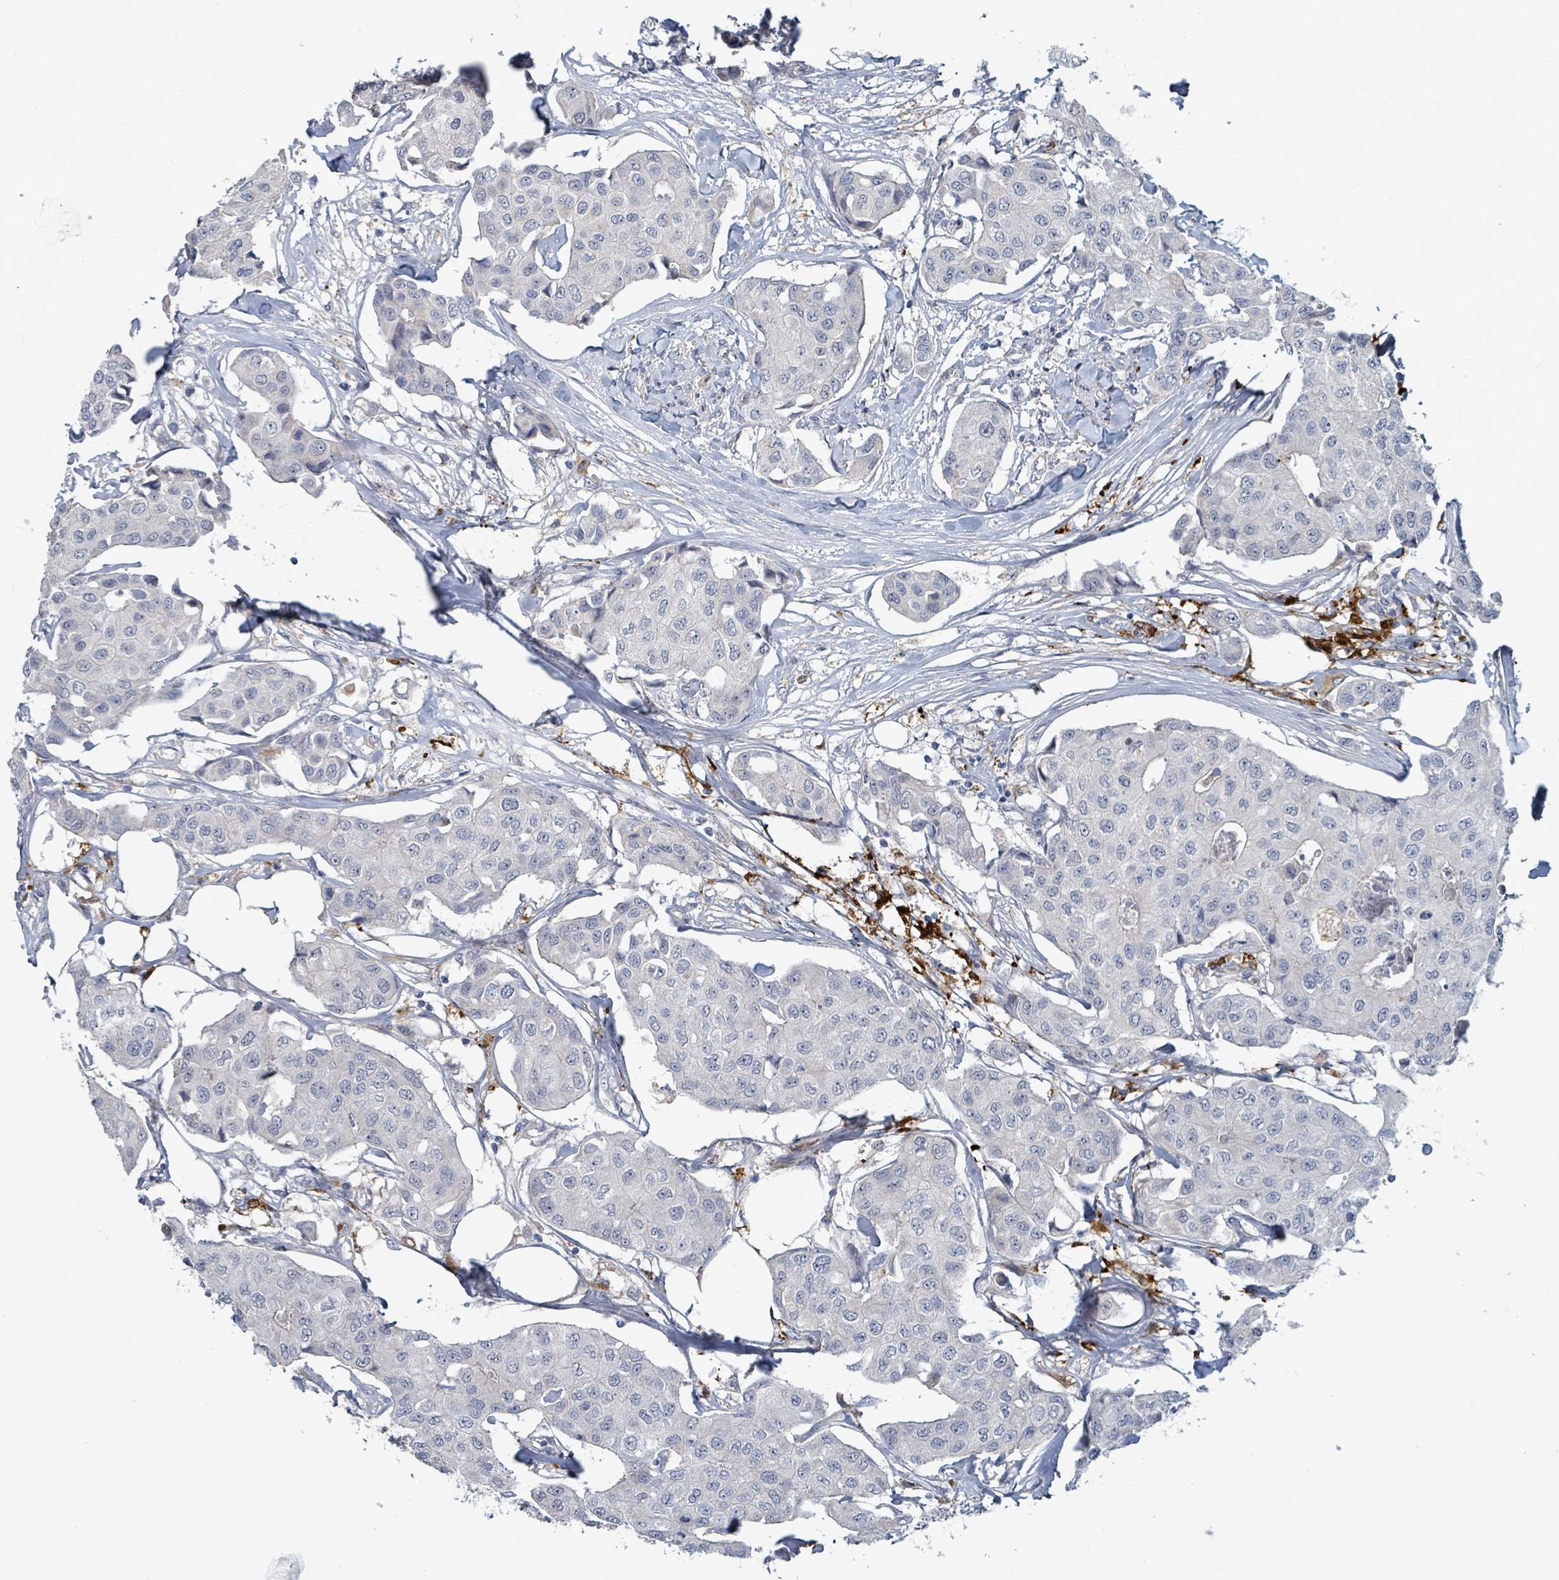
{"staining": {"intensity": "negative", "quantity": "none", "location": "none"}, "tissue": "breast cancer", "cell_type": "Tumor cells", "image_type": "cancer", "snomed": [{"axis": "morphology", "description": "Duct carcinoma"}, {"axis": "topography", "description": "Breast"}, {"axis": "topography", "description": "Lymph node"}], "caption": "Tumor cells are negative for brown protein staining in breast invasive ductal carcinoma.", "gene": "TRDMT1", "patient": {"sex": "female", "age": 80}}